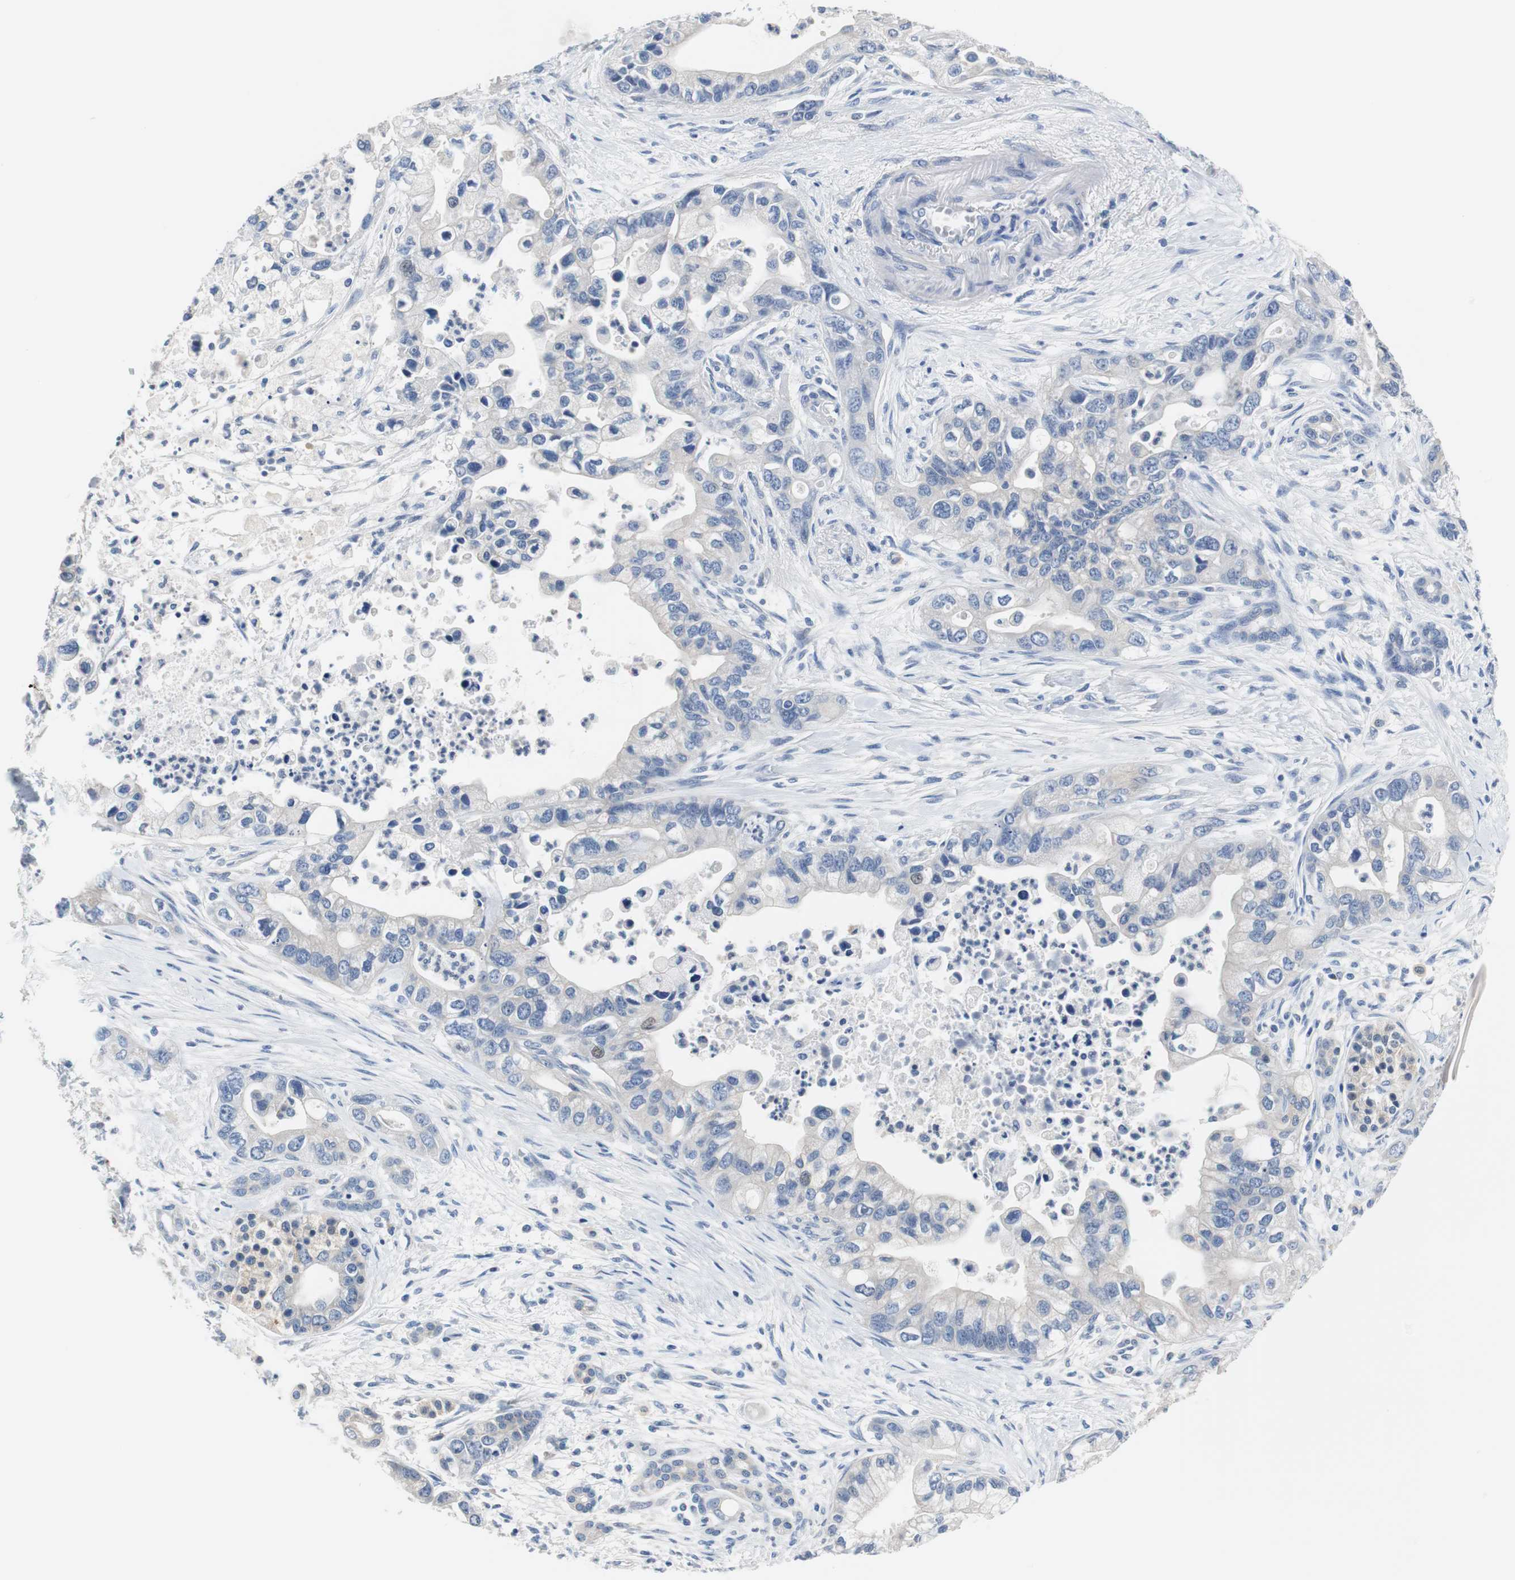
{"staining": {"intensity": "negative", "quantity": "none", "location": "none"}, "tissue": "pancreatic cancer", "cell_type": "Tumor cells", "image_type": "cancer", "snomed": [{"axis": "morphology", "description": "Adenocarcinoma, NOS"}, {"axis": "topography", "description": "Pancreas"}], "caption": "DAB immunohistochemical staining of adenocarcinoma (pancreatic) reveals no significant expression in tumor cells.", "gene": "PCK1", "patient": {"sex": "male", "age": 70}}